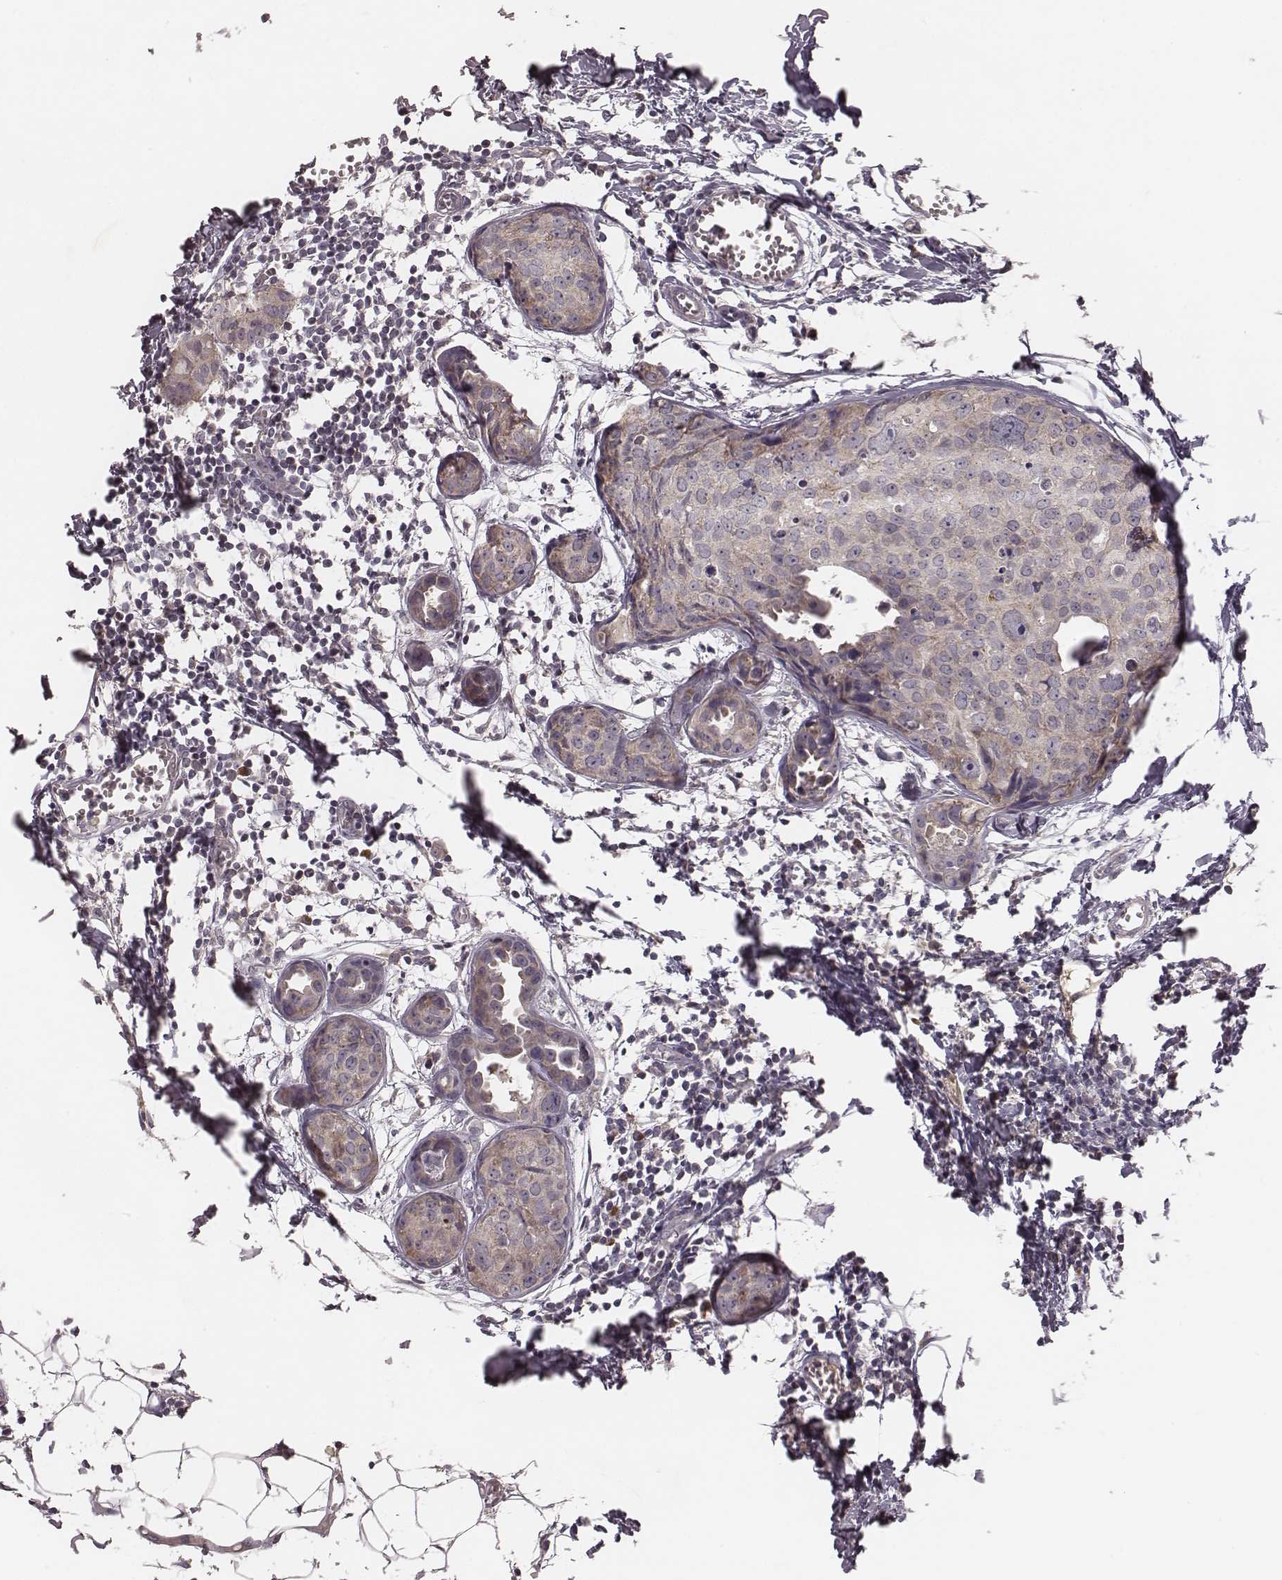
{"staining": {"intensity": "weak", "quantity": ">75%", "location": "cytoplasmic/membranous"}, "tissue": "breast cancer", "cell_type": "Tumor cells", "image_type": "cancer", "snomed": [{"axis": "morphology", "description": "Duct carcinoma"}, {"axis": "topography", "description": "Breast"}], "caption": "Approximately >75% of tumor cells in breast cancer reveal weak cytoplasmic/membranous protein positivity as visualized by brown immunohistochemical staining.", "gene": "P2RX5", "patient": {"sex": "female", "age": 38}}